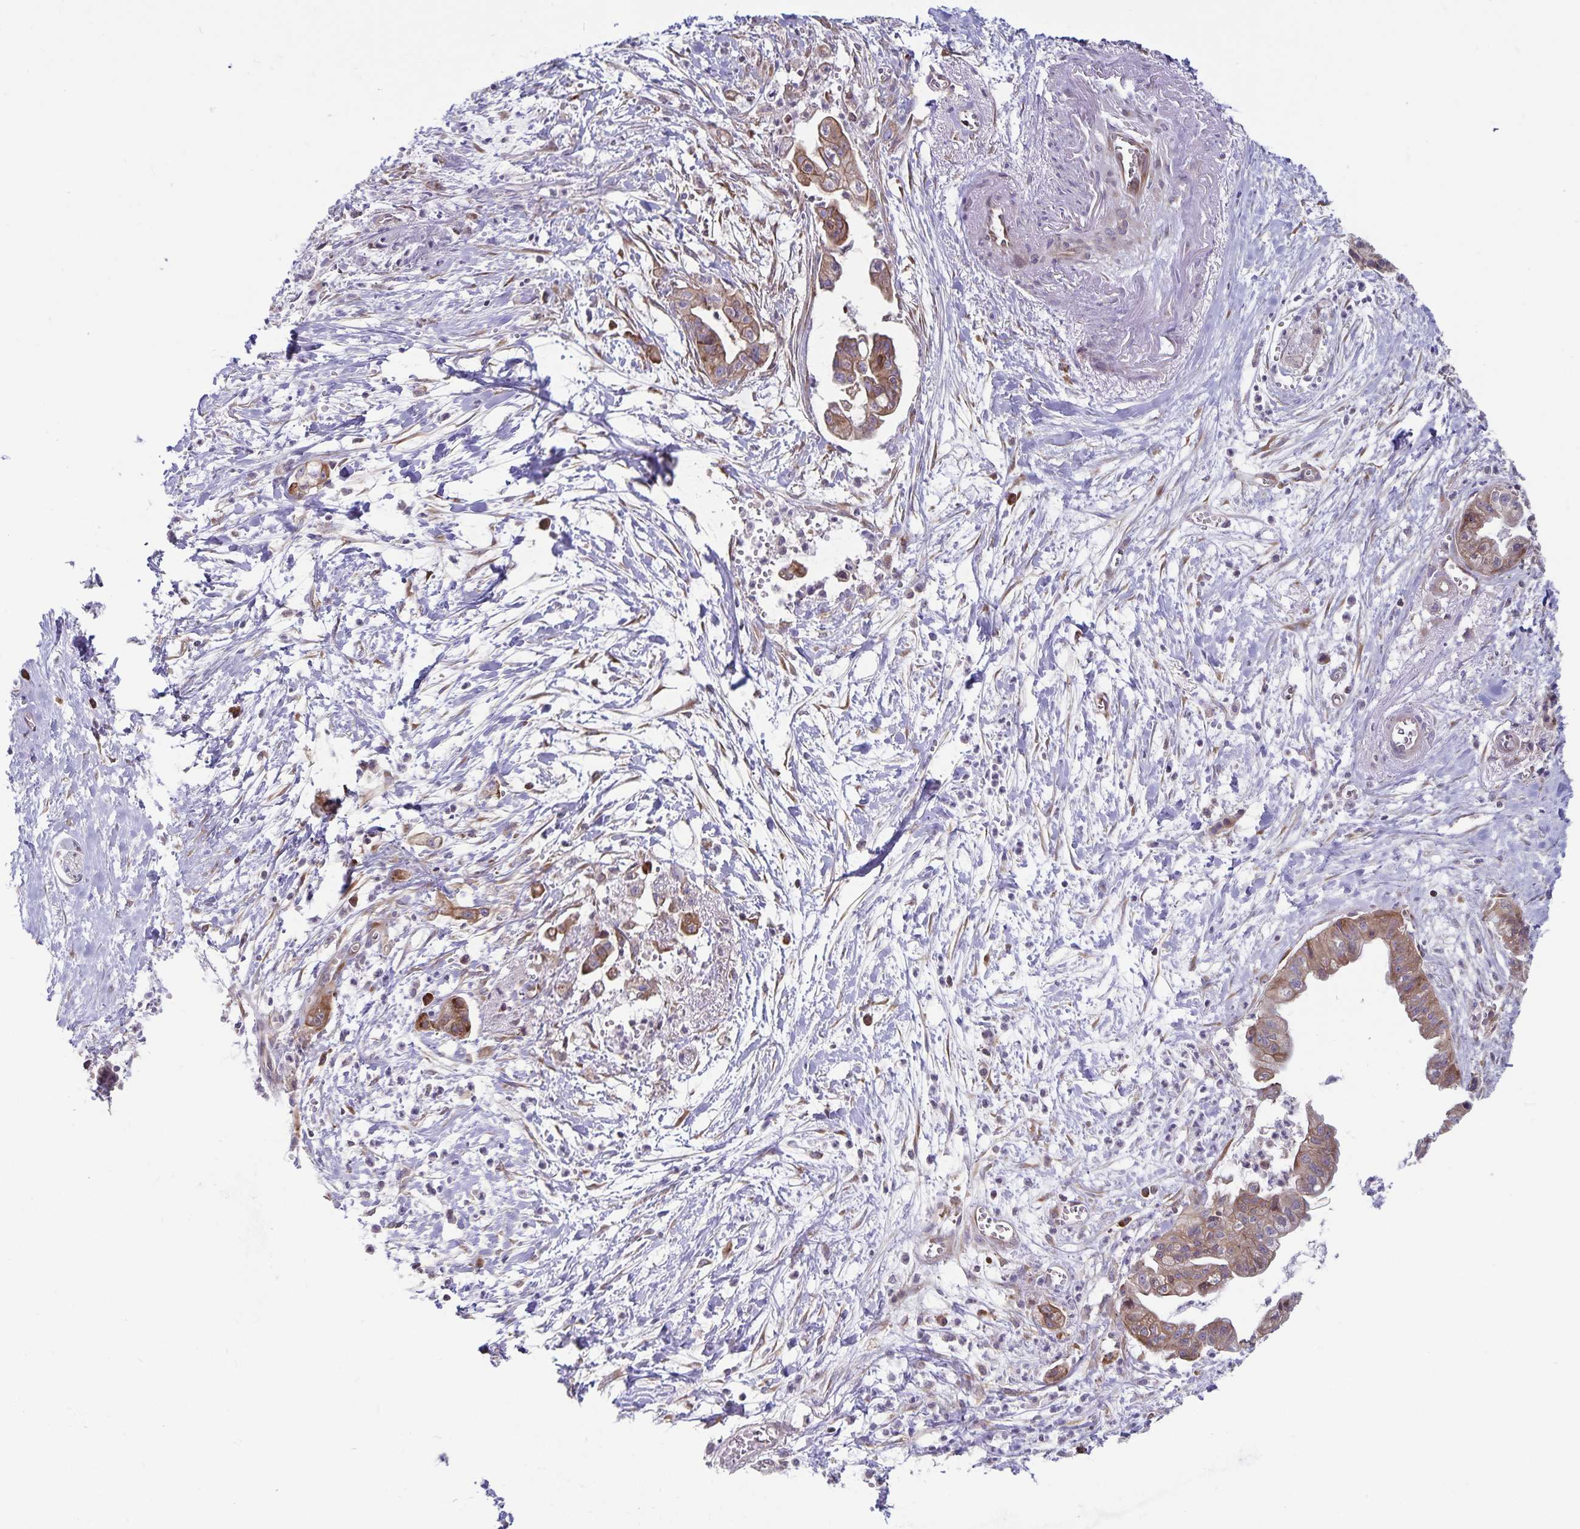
{"staining": {"intensity": "moderate", "quantity": ">75%", "location": "cytoplasmic/membranous"}, "tissue": "pancreatic cancer", "cell_type": "Tumor cells", "image_type": "cancer", "snomed": [{"axis": "morphology", "description": "Adenocarcinoma, NOS"}, {"axis": "topography", "description": "Pancreas"}], "caption": "Immunohistochemistry (DAB (3,3'-diaminobenzidine)) staining of pancreatic adenocarcinoma reveals moderate cytoplasmic/membranous protein expression in approximately >75% of tumor cells.", "gene": "SEC62", "patient": {"sex": "male", "age": 71}}